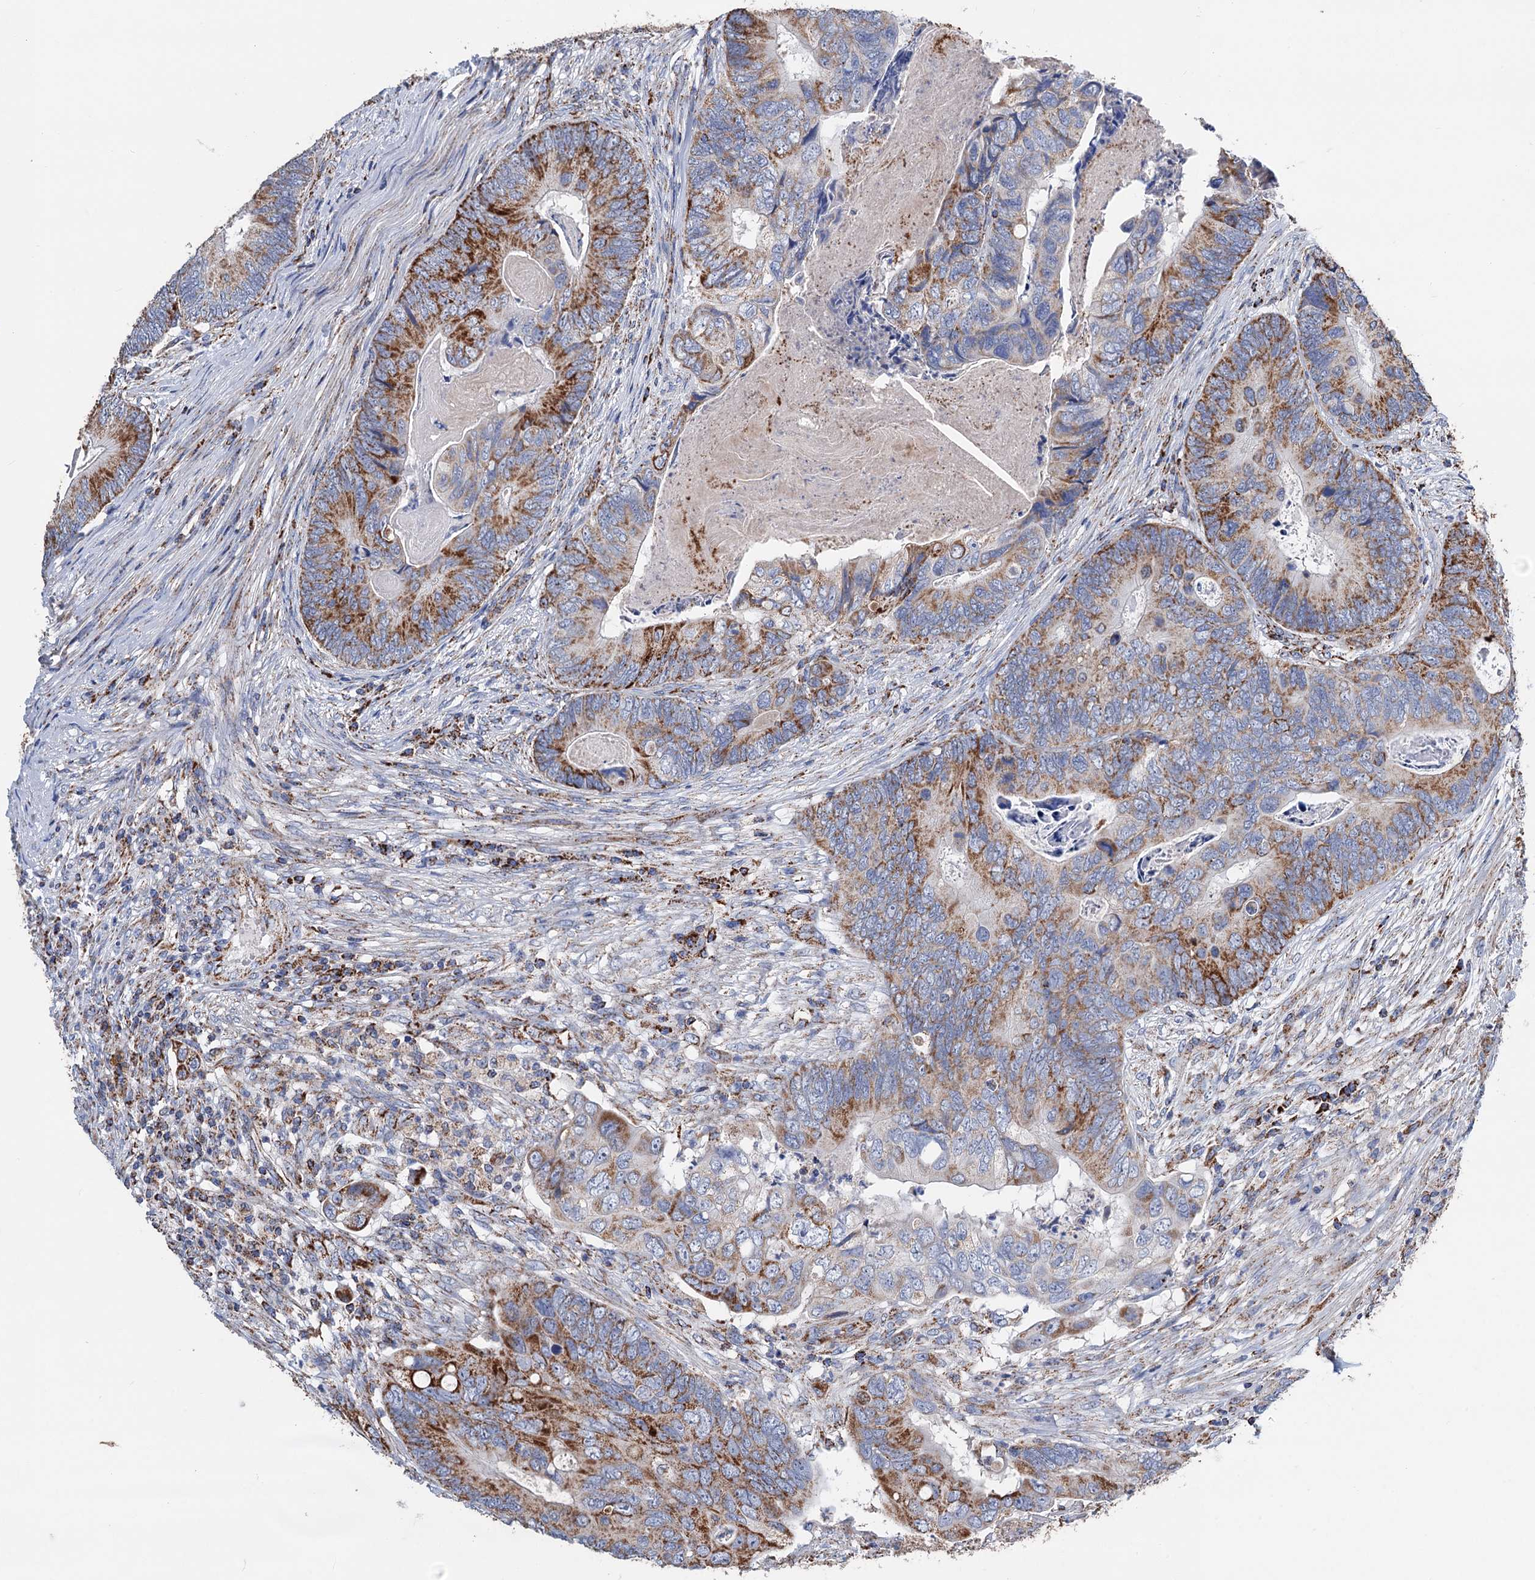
{"staining": {"intensity": "strong", "quantity": "25%-75%", "location": "cytoplasmic/membranous"}, "tissue": "colorectal cancer", "cell_type": "Tumor cells", "image_type": "cancer", "snomed": [{"axis": "morphology", "description": "Adenocarcinoma, NOS"}, {"axis": "topography", "description": "Colon"}], "caption": "Immunohistochemistry (IHC) photomicrograph of adenocarcinoma (colorectal) stained for a protein (brown), which shows high levels of strong cytoplasmic/membranous positivity in about 25%-75% of tumor cells.", "gene": "IVD", "patient": {"sex": "female", "age": 67}}